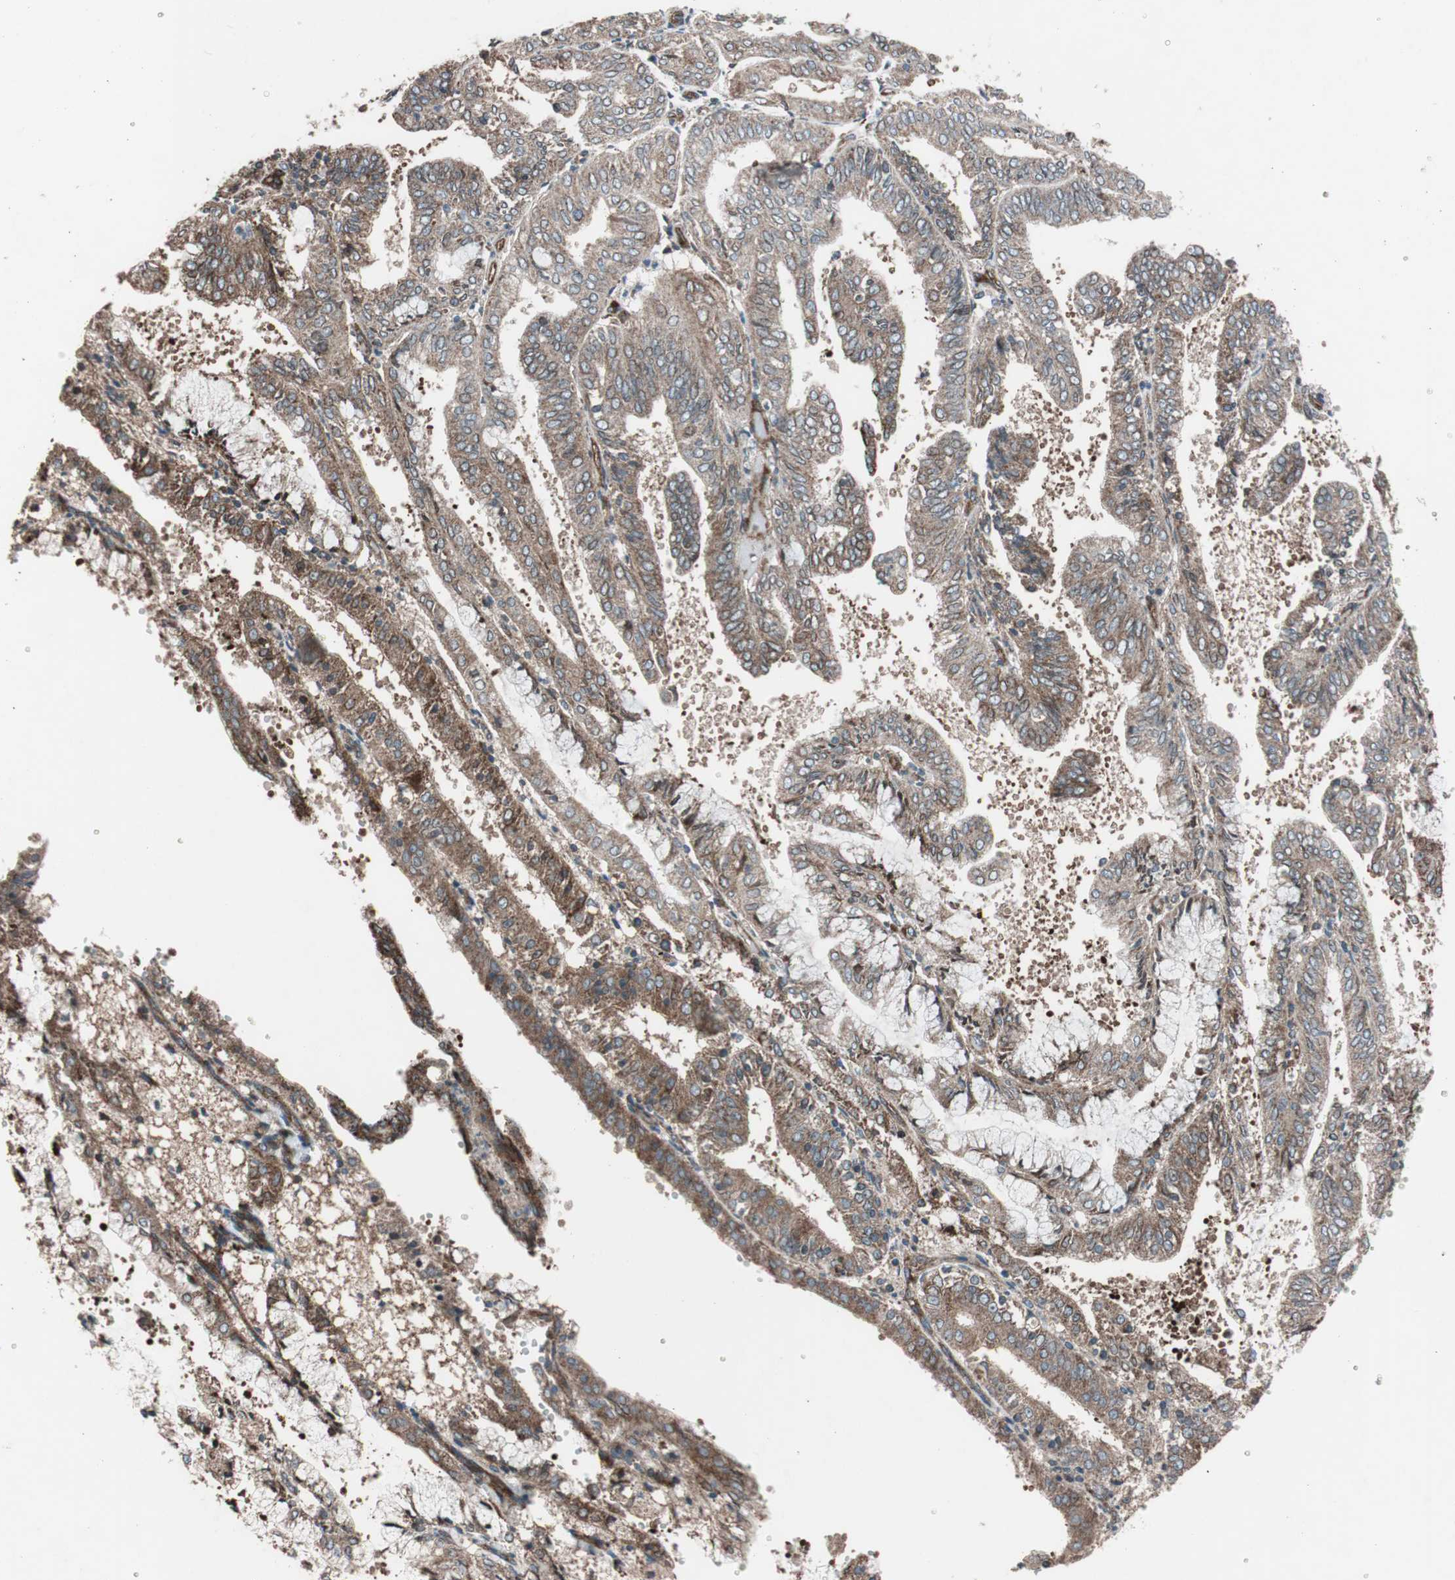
{"staining": {"intensity": "strong", "quantity": ">75%", "location": "cytoplasmic/membranous"}, "tissue": "endometrial cancer", "cell_type": "Tumor cells", "image_type": "cancer", "snomed": [{"axis": "morphology", "description": "Adenocarcinoma, NOS"}, {"axis": "topography", "description": "Endometrium"}], "caption": "IHC of endometrial cancer exhibits high levels of strong cytoplasmic/membranous expression in approximately >75% of tumor cells.", "gene": "CCL14", "patient": {"sex": "female", "age": 63}}